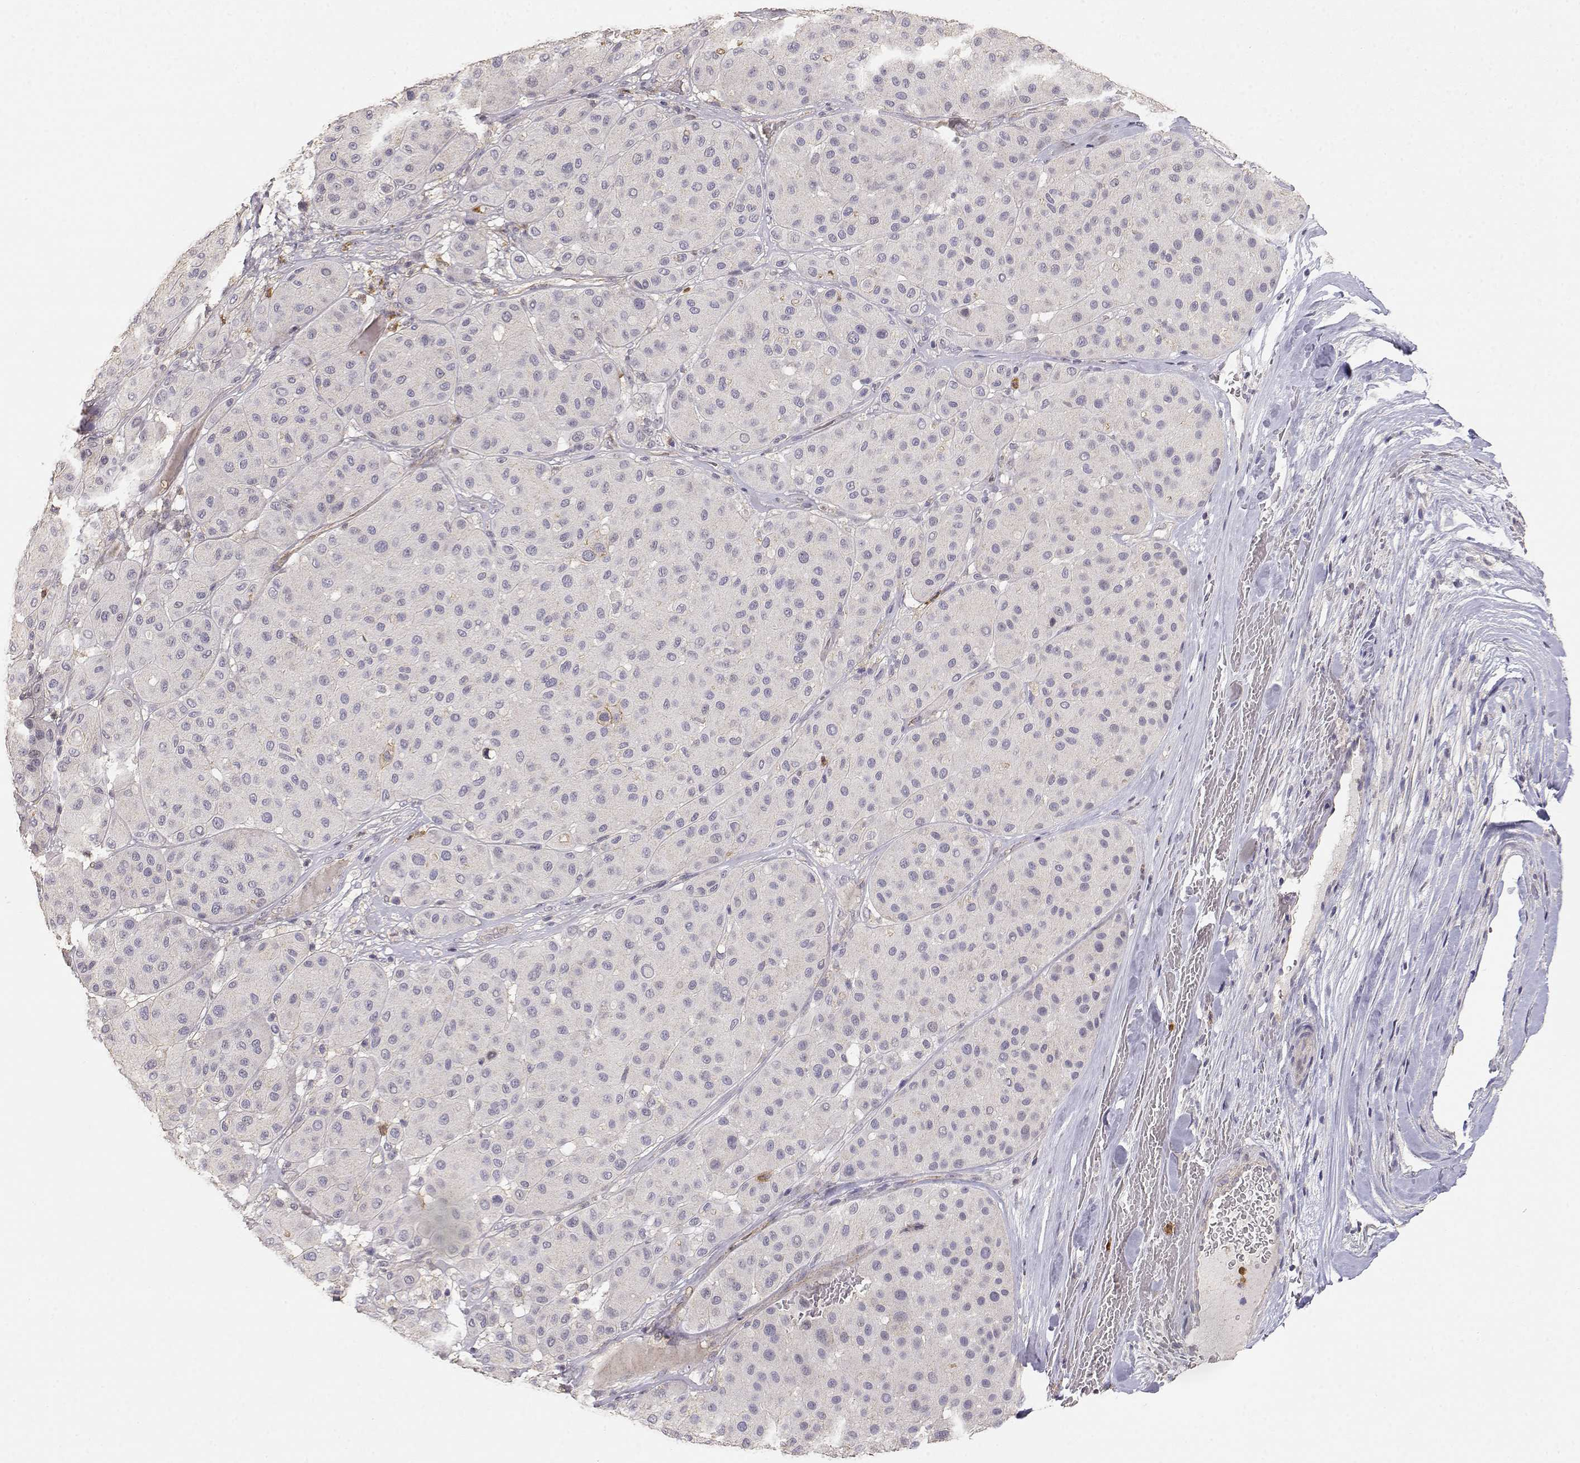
{"staining": {"intensity": "negative", "quantity": "none", "location": "none"}, "tissue": "melanoma", "cell_type": "Tumor cells", "image_type": "cancer", "snomed": [{"axis": "morphology", "description": "Malignant melanoma, Metastatic site"}, {"axis": "topography", "description": "Smooth muscle"}], "caption": "The histopathology image demonstrates no staining of tumor cells in malignant melanoma (metastatic site).", "gene": "TNFRSF10C", "patient": {"sex": "male", "age": 41}}